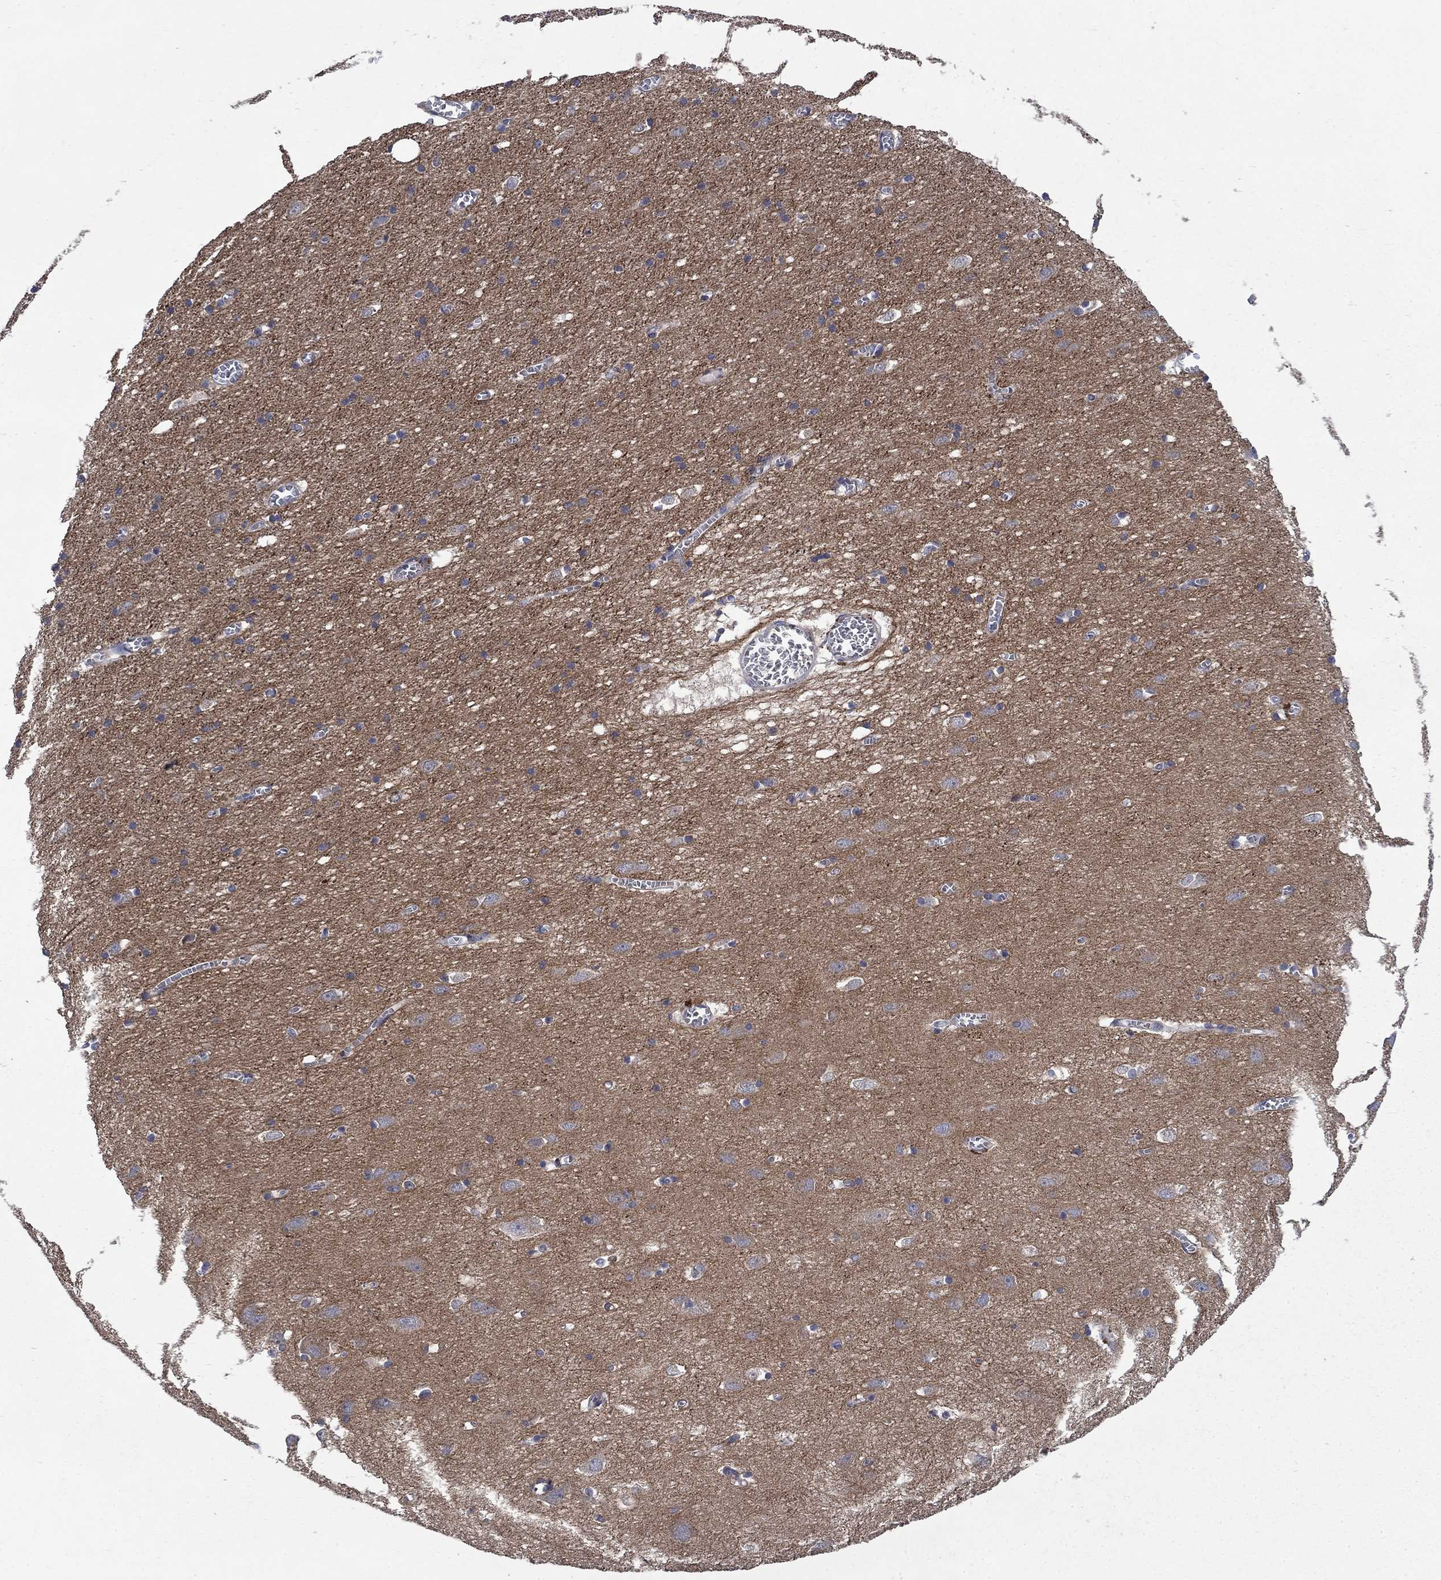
{"staining": {"intensity": "negative", "quantity": "none", "location": "none"}, "tissue": "cerebral cortex", "cell_type": "Endothelial cells", "image_type": "normal", "snomed": [{"axis": "morphology", "description": "Normal tissue, NOS"}, {"axis": "topography", "description": "Cerebral cortex"}], "caption": "Endothelial cells are negative for protein expression in unremarkable human cerebral cortex. The staining was performed using DAB (3,3'-diaminobenzidine) to visualize the protein expression in brown, while the nuclei were stained in blue with hematoxylin (Magnification: 20x).", "gene": "HSPA12A", "patient": {"sex": "male", "age": 70}}